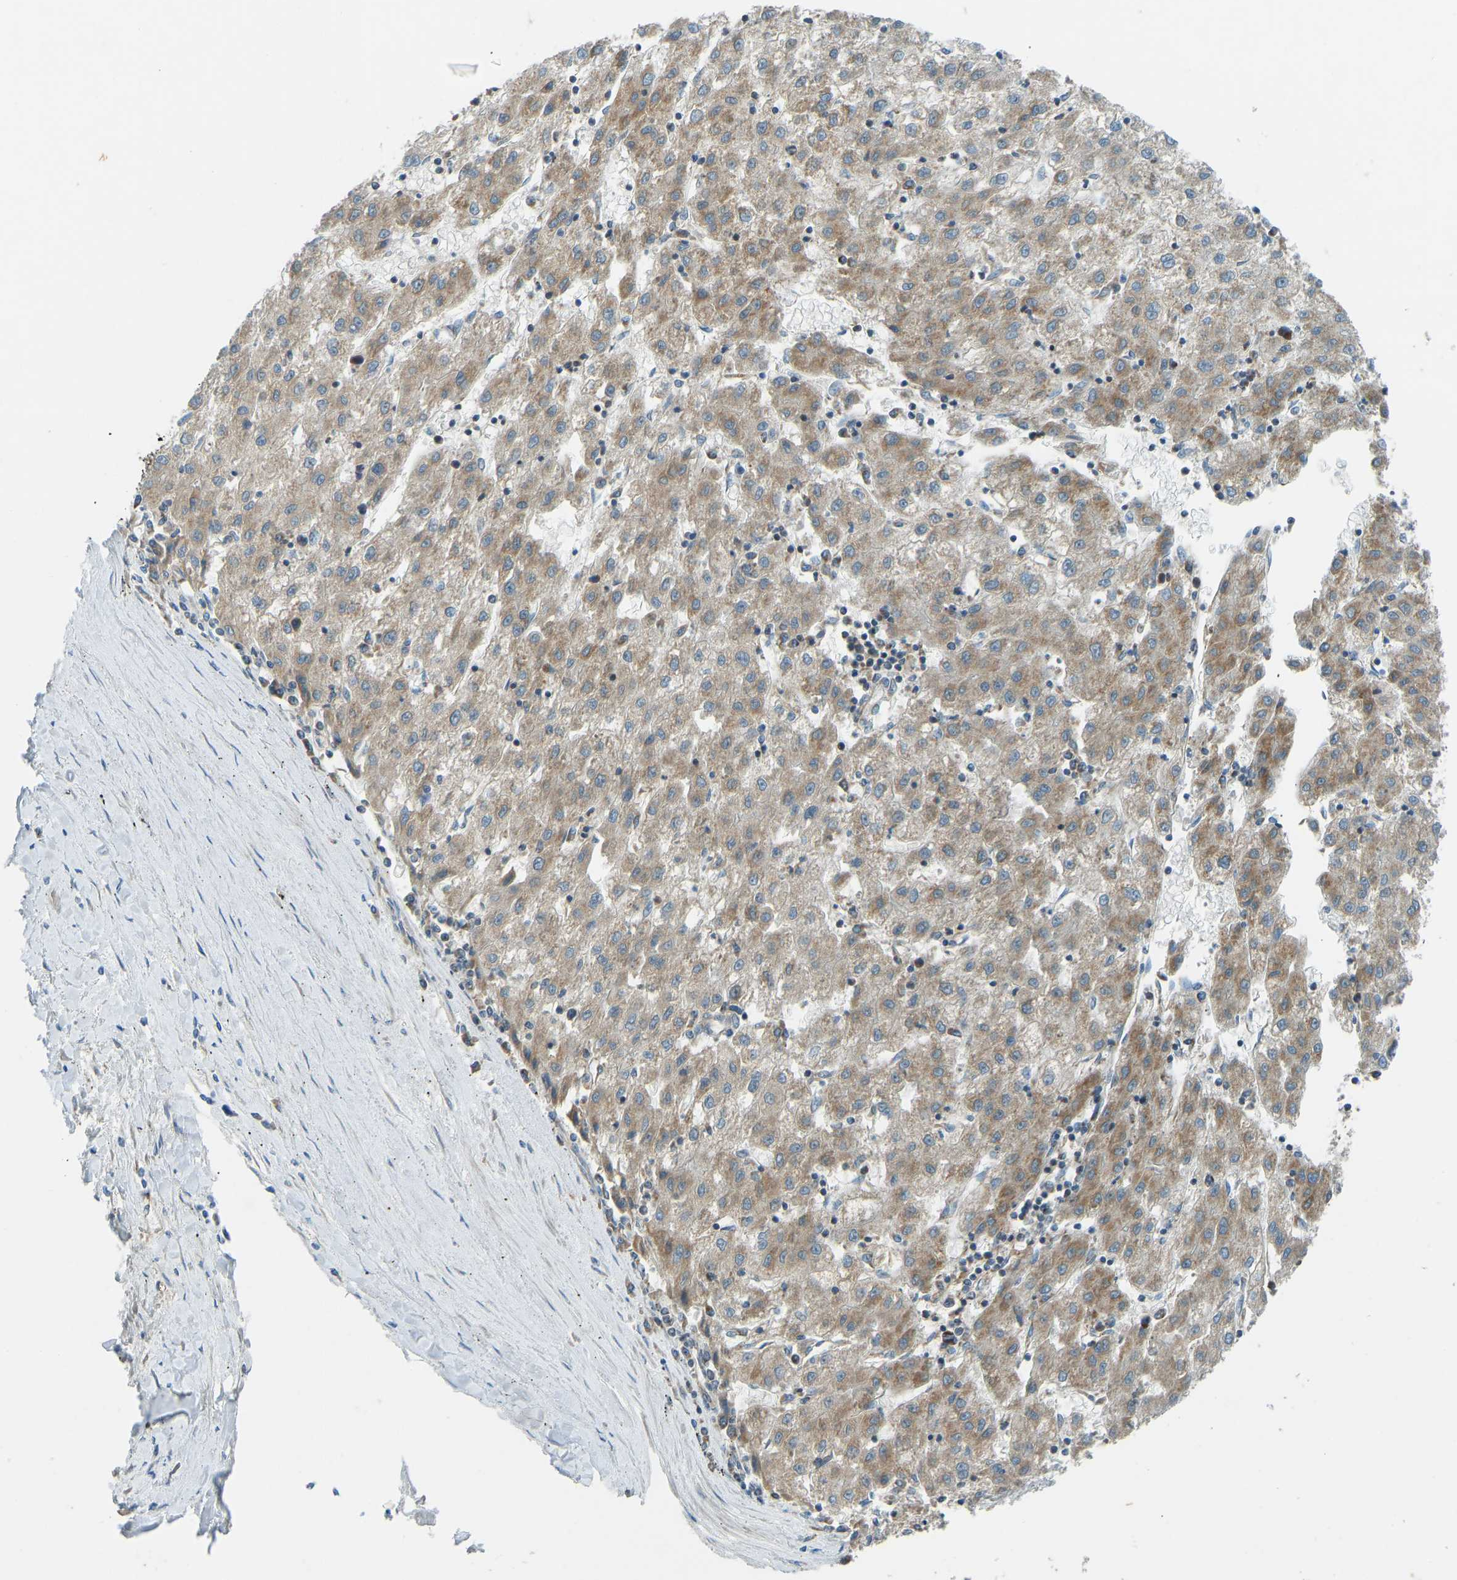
{"staining": {"intensity": "moderate", "quantity": ">75%", "location": "cytoplasmic/membranous"}, "tissue": "liver cancer", "cell_type": "Tumor cells", "image_type": "cancer", "snomed": [{"axis": "morphology", "description": "Carcinoma, Hepatocellular, NOS"}, {"axis": "topography", "description": "Liver"}], "caption": "A brown stain labels moderate cytoplasmic/membranous positivity of a protein in liver cancer tumor cells.", "gene": "STAU2", "patient": {"sex": "male", "age": 72}}